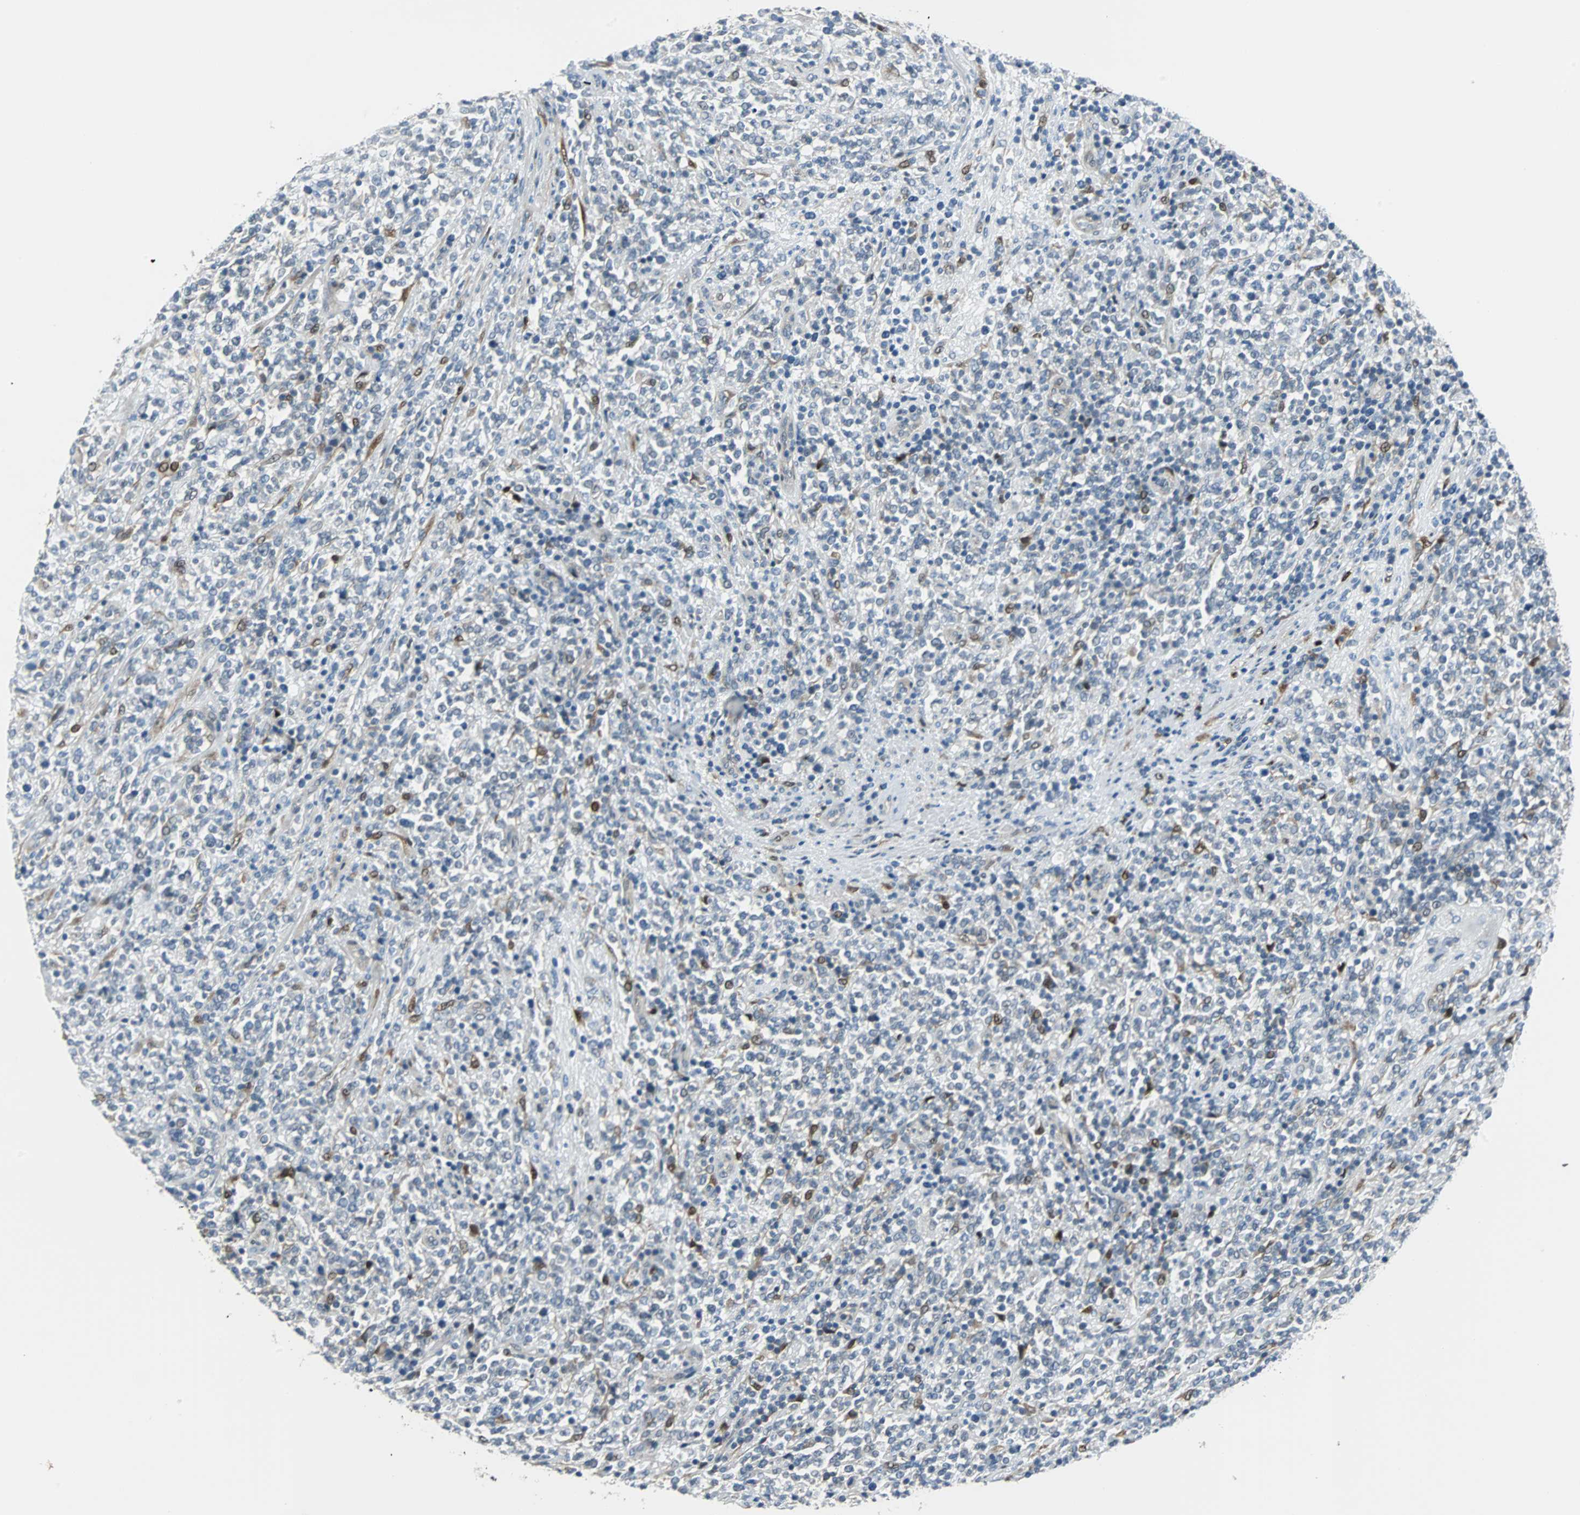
{"staining": {"intensity": "negative", "quantity": "none", "location": "none"}, "tissue": "lymphoma", "cell_type": "Tumor cells", "image_type": "cancer", "snomed": [{"axis": "morphology", "description": "Malignant lymphoma, non-Hodgkin's type, High grade"}, {"axis": "topography", "description": "Soft tissue"}], "caption": "A photomicrograph of lymphoma stained for a protein shows no brown staining in tumor cells.", "gene": "FHL2", "patient": {"sex": "male", "age": 18}}